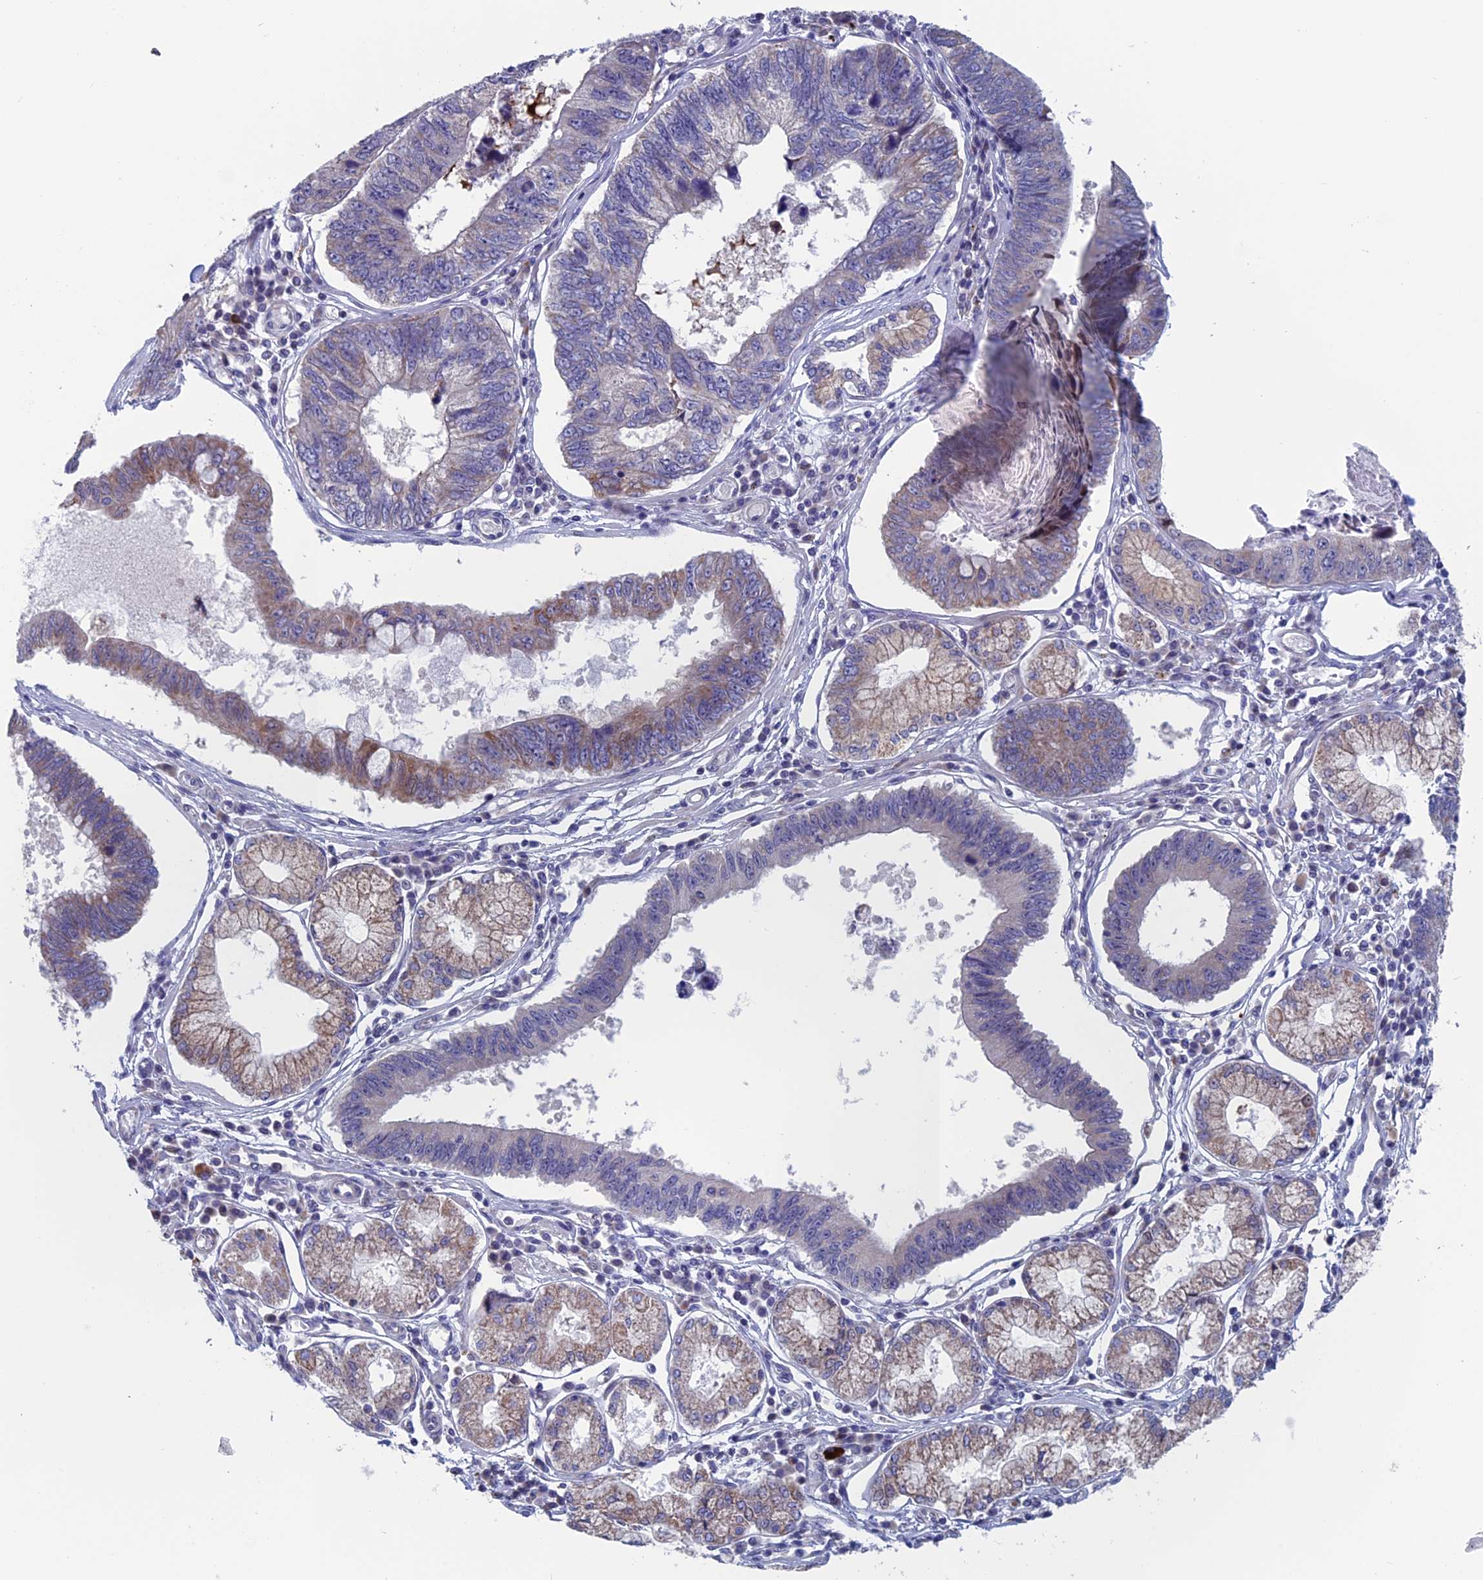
{"staining": {"intensity": "weak", "quantity": "<25%", "location": "cytoplasmic/membranous"}, "tissue": "stomach cancer", "cell_type": "Tumor cells", "image_type": "cancer", "snomed": [{"axis": "morphology", "description": "Adenocarcinoma, NOS"}, {"axis": "topography", "description": "Stomach"}], "caption": "Stomach cancer was stained to show a protein in brown. There is no significant staining in tumor cells.", "gene": "NIBAN3", "patient": {"sex": "male", "age": 59}}